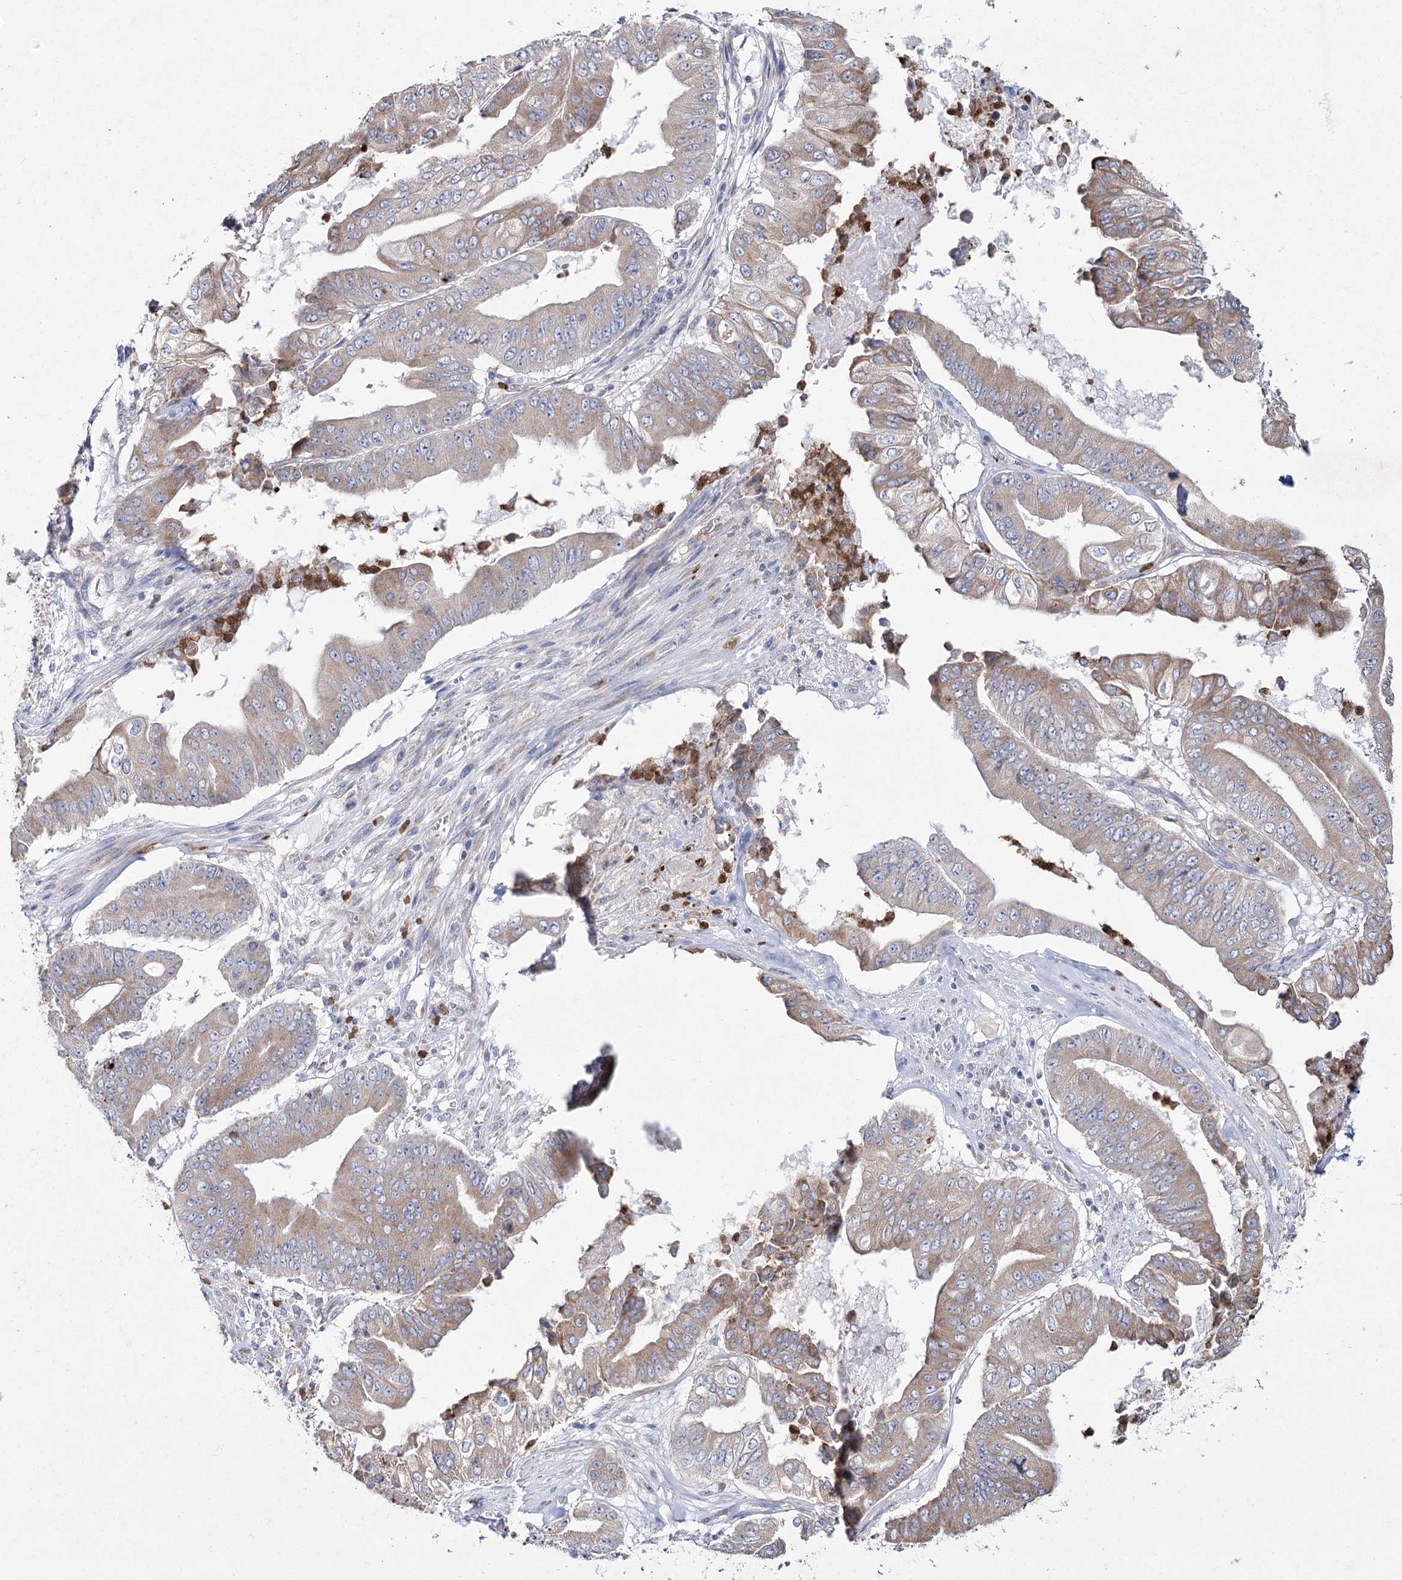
{"staining": {"intensity": "weak", "quantity": ">75%", "location": "cytoplasmic/membranous"}, "tissue": "pancreatic cancer", "cell_type": "Tumor cells", "image_type": "cancer", "snomed": [{"axis": "morphology", "description": "Adenocarcinoma, NOS"}, {"axis": "topography", "description": "Pancreas"}], "caption": "Weak cytoplasmic/membranous expression for a protein is seen in approximately >75% of tumor cells of pancreatic cancer (adenocarcinoma) using immunohistochemistry (IHC).", "gene": "NIPAL4", "patient": {"sex": "female", "age": 77}}